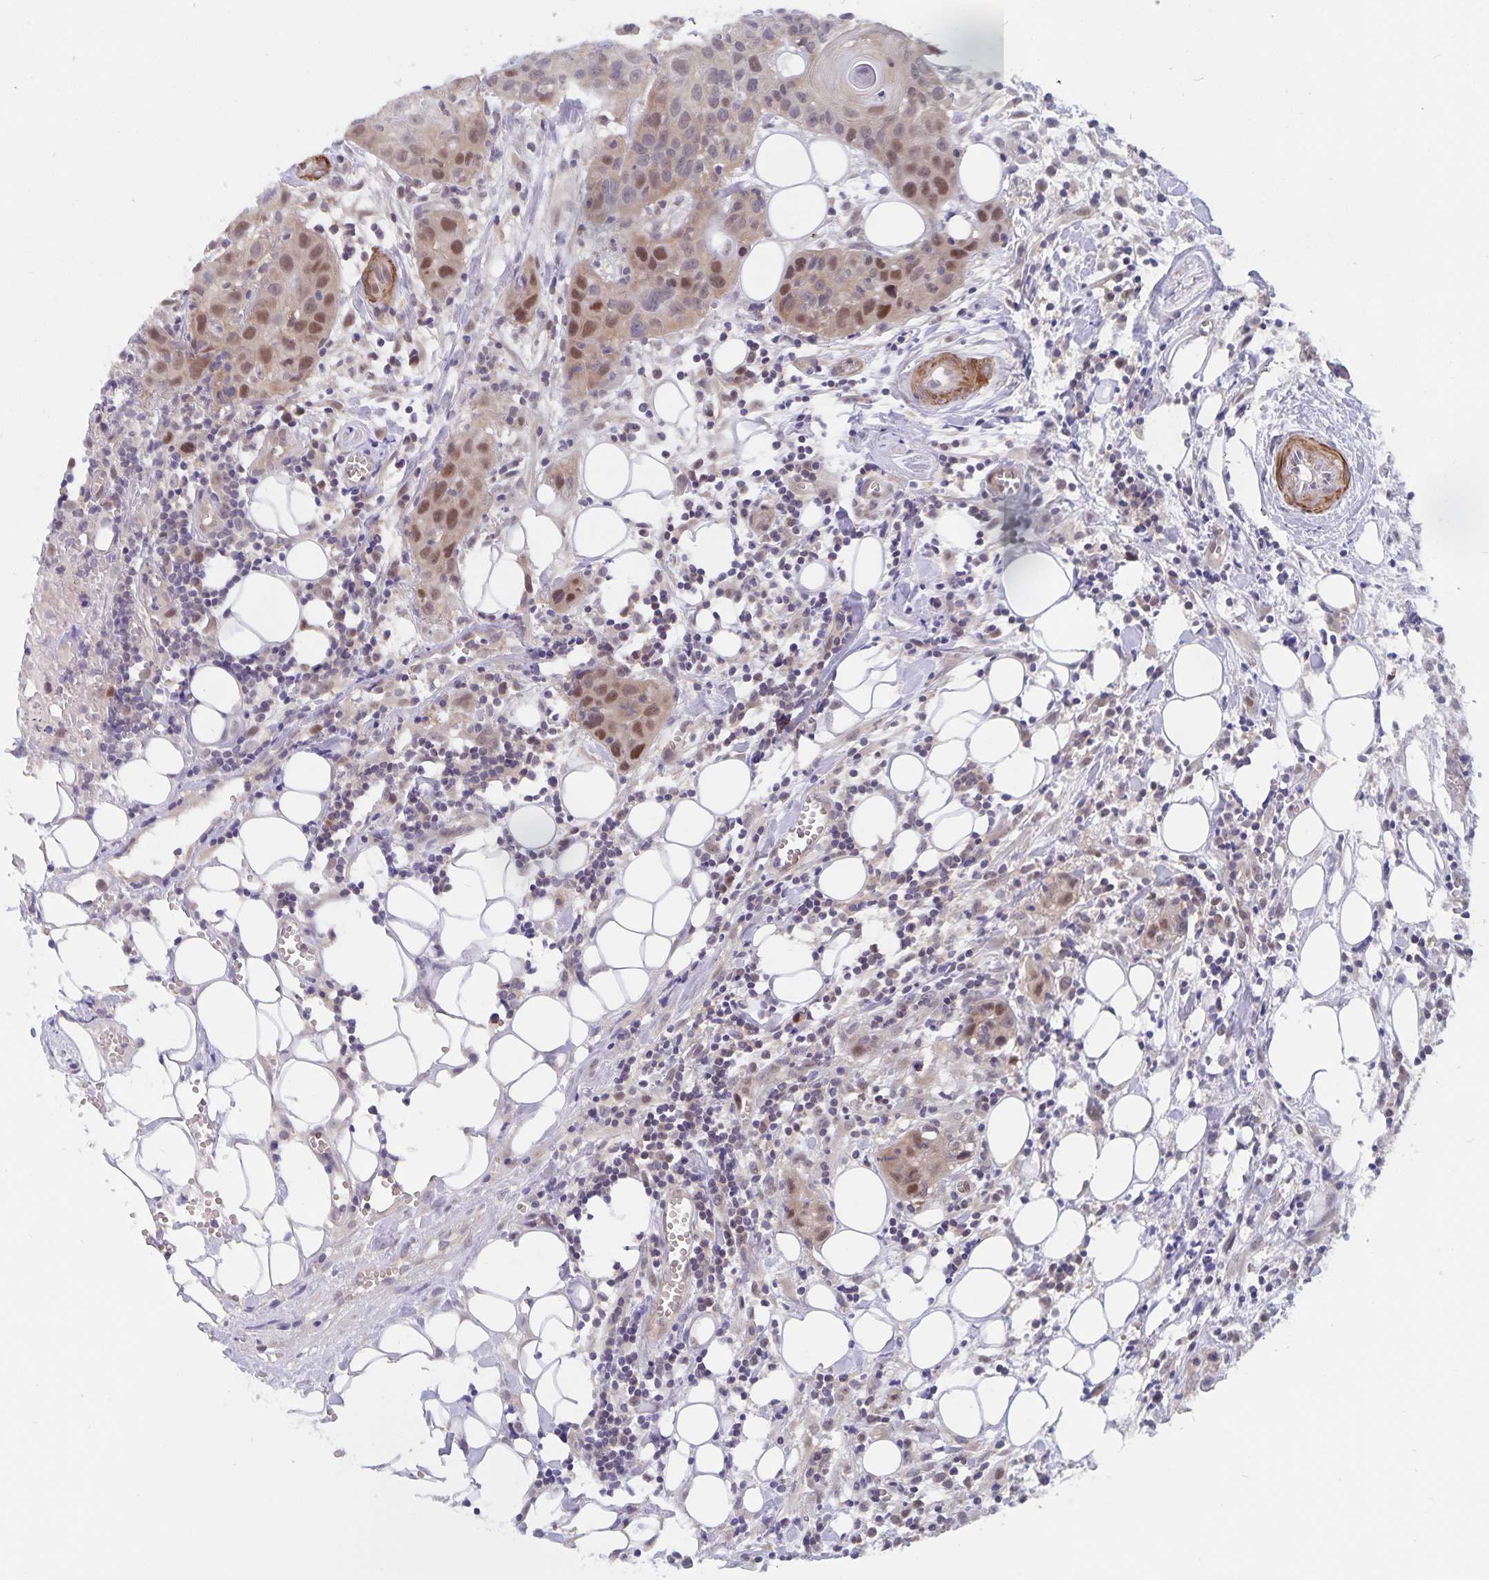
{"staining": {"intensity": "moderate", "quantity": "25%-75%", "location": "nuclear"}, "tissue": "head and neck cancer", "cell_type": "Tumor cells", "image_type": "cancer", "snomed": [{"axis": "morphology", "description": "Squamous cell carcinoma, NOS"}, {"axis": "topography", "description": "Oral tissue"}, {"axis": "topography", "description": "Head-Neck"}], "caption": "An image of human head and neck squamous cell carcinoma stained for a protein exhibits moderate nuclear brown staining in tumor cells.", "gene": "BAG6", "patient": {"sex": "male", "age": 58}}